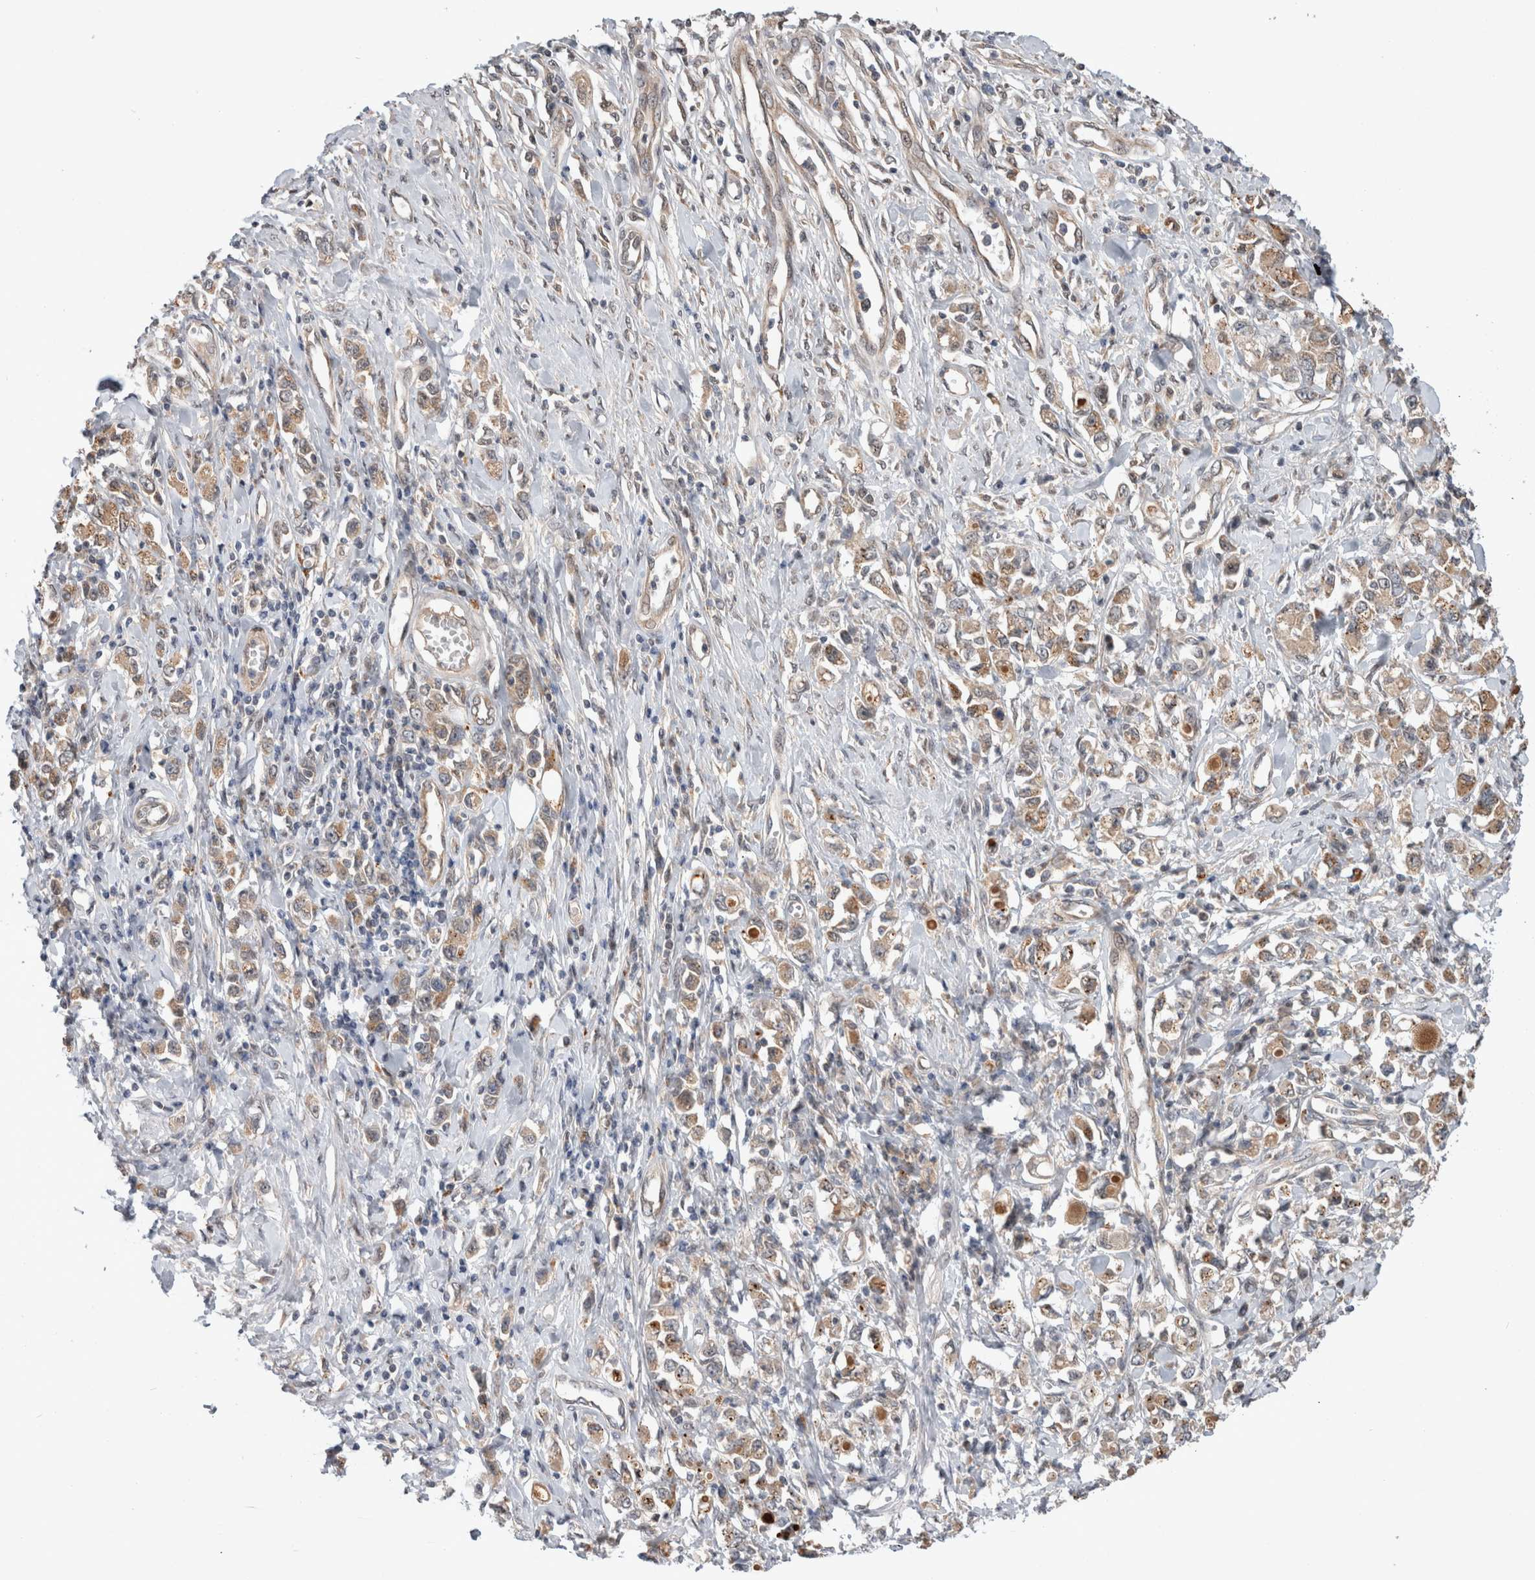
{"staining": {"intensity": "moderate", "quantity": ">75%", "location": "cytoplasmic/membranous"}, "tissue": "stomach cancer", "cell_type": "Tumor cells", "image_type": "cancer", "snomed": [{"axis": "morphology", "description": "Adenocarcinoma, NOS"}, {"axis": "topography", "description": "Stomach"}], "caption": "Brown immunohistochemical staining in adenocarcinoma (stomach) displays moderate cytoplasmic/membranous expression in about >75% of tumor cells.", "gene": "MRPL37", "patient": {"sex": "female", "age": 76}}